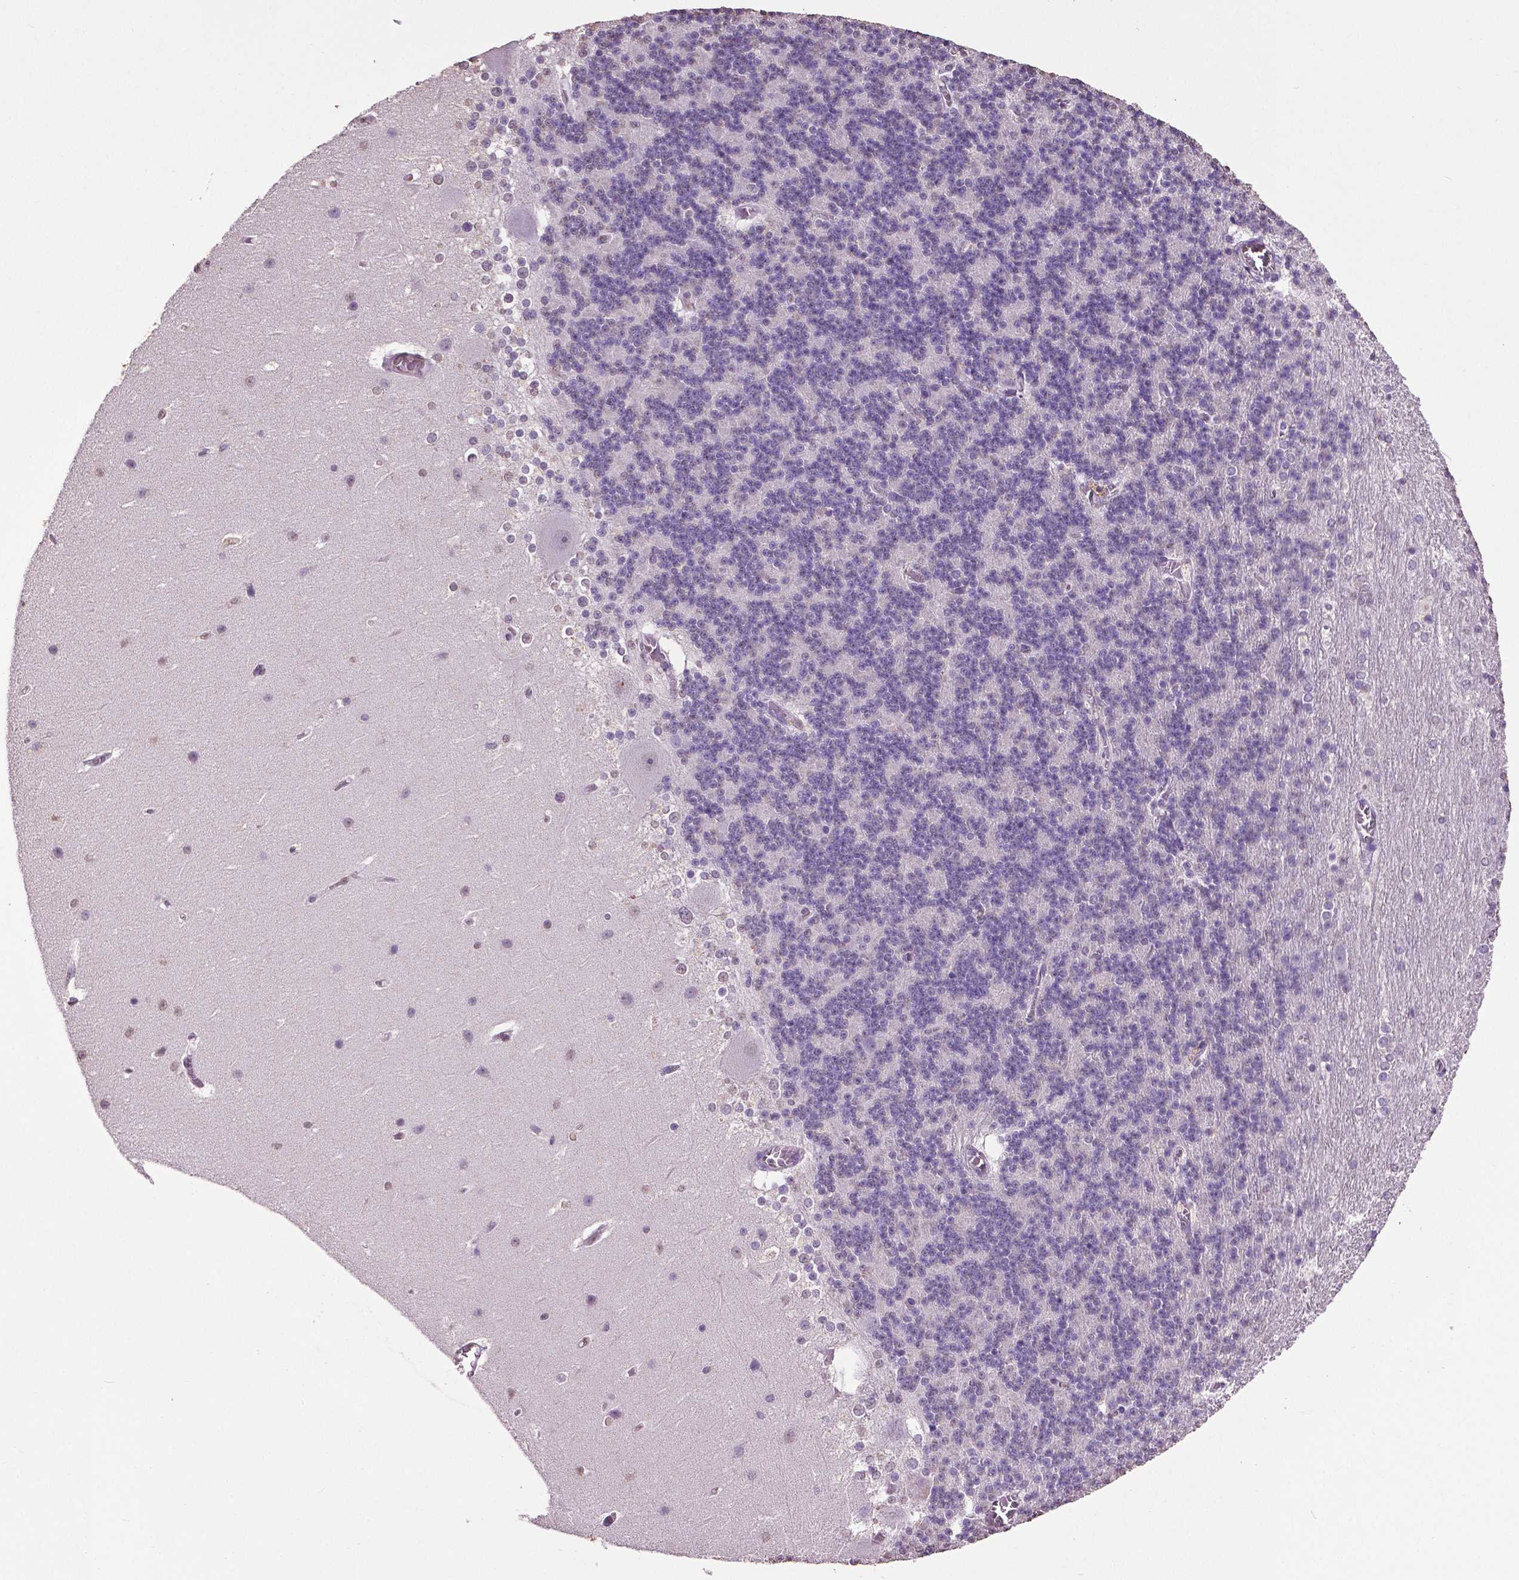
{"staining": {"intensity": "negative", "quantity": "none", "location": "none"}, "tissue": "cerebellum", "cell_type": "Cells in granular layer", "image_type": "normal", "snomed": [{"axis": "morphology", "description": "Normal tissue, NOS"}, {"axis": "topography", "description": "Cerebellum"}], "caption": "The IHC histopathology image has no significant staining in cells in granular layer of cerebellum.", "gene": "RUNX3", "patient": {"sex": "female", "age": 19}}